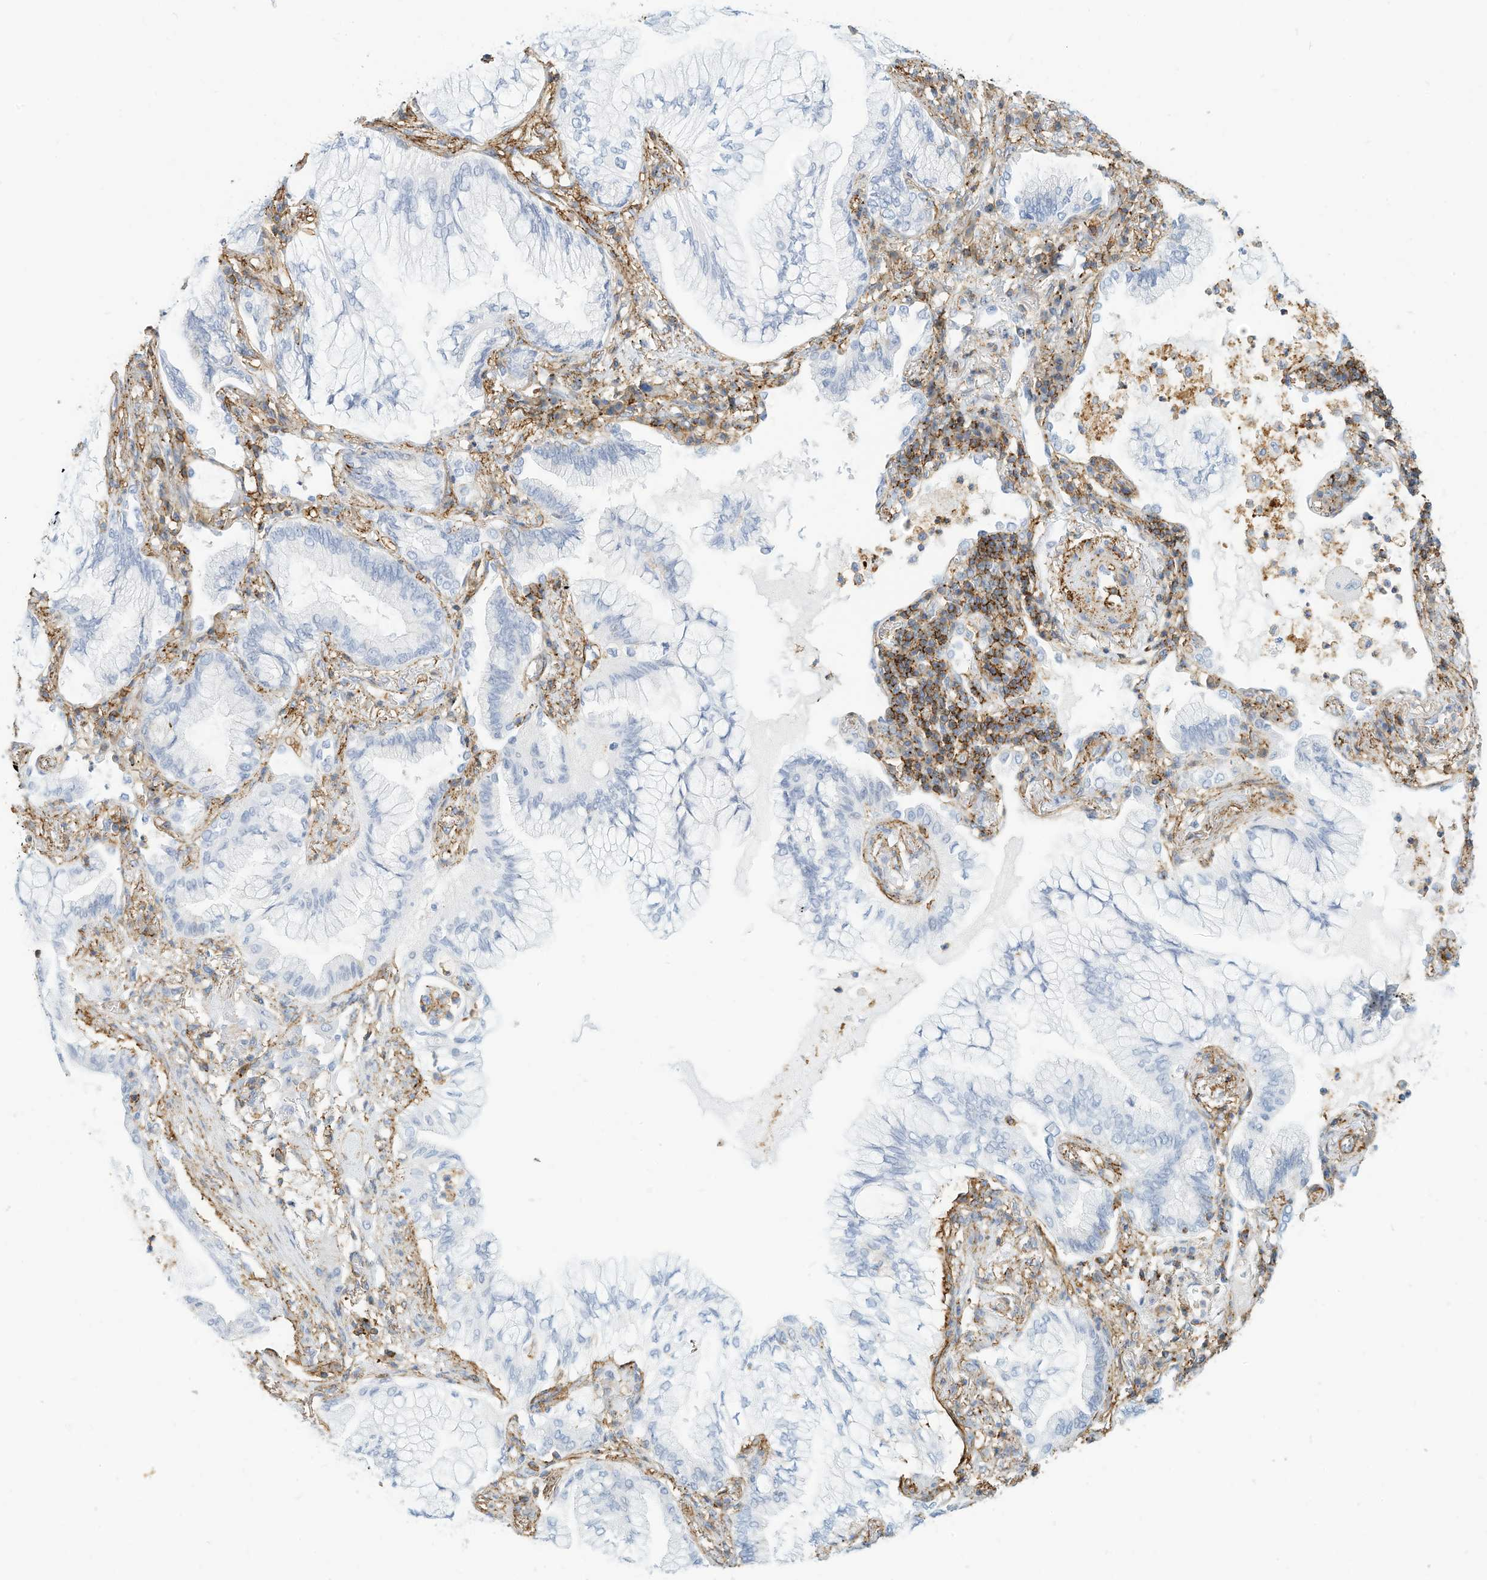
{"staining": {"intensity": "negative", "quantity": "none", "location": "none"}, "tissue": "lung cancer", "cell_type": "Tumor cells", "image_type": "cancer", "snomed": [{"axis": "morphology", "description": "Adenocarcinoma, NOS"}, {"axis": "topography", "description": "Lung"}], "caption": "Tumor cells are negative for brown protein staining in lung cancer.", "gene": "TXNDC9", "patient": {"sex": "female", "age": 70}}